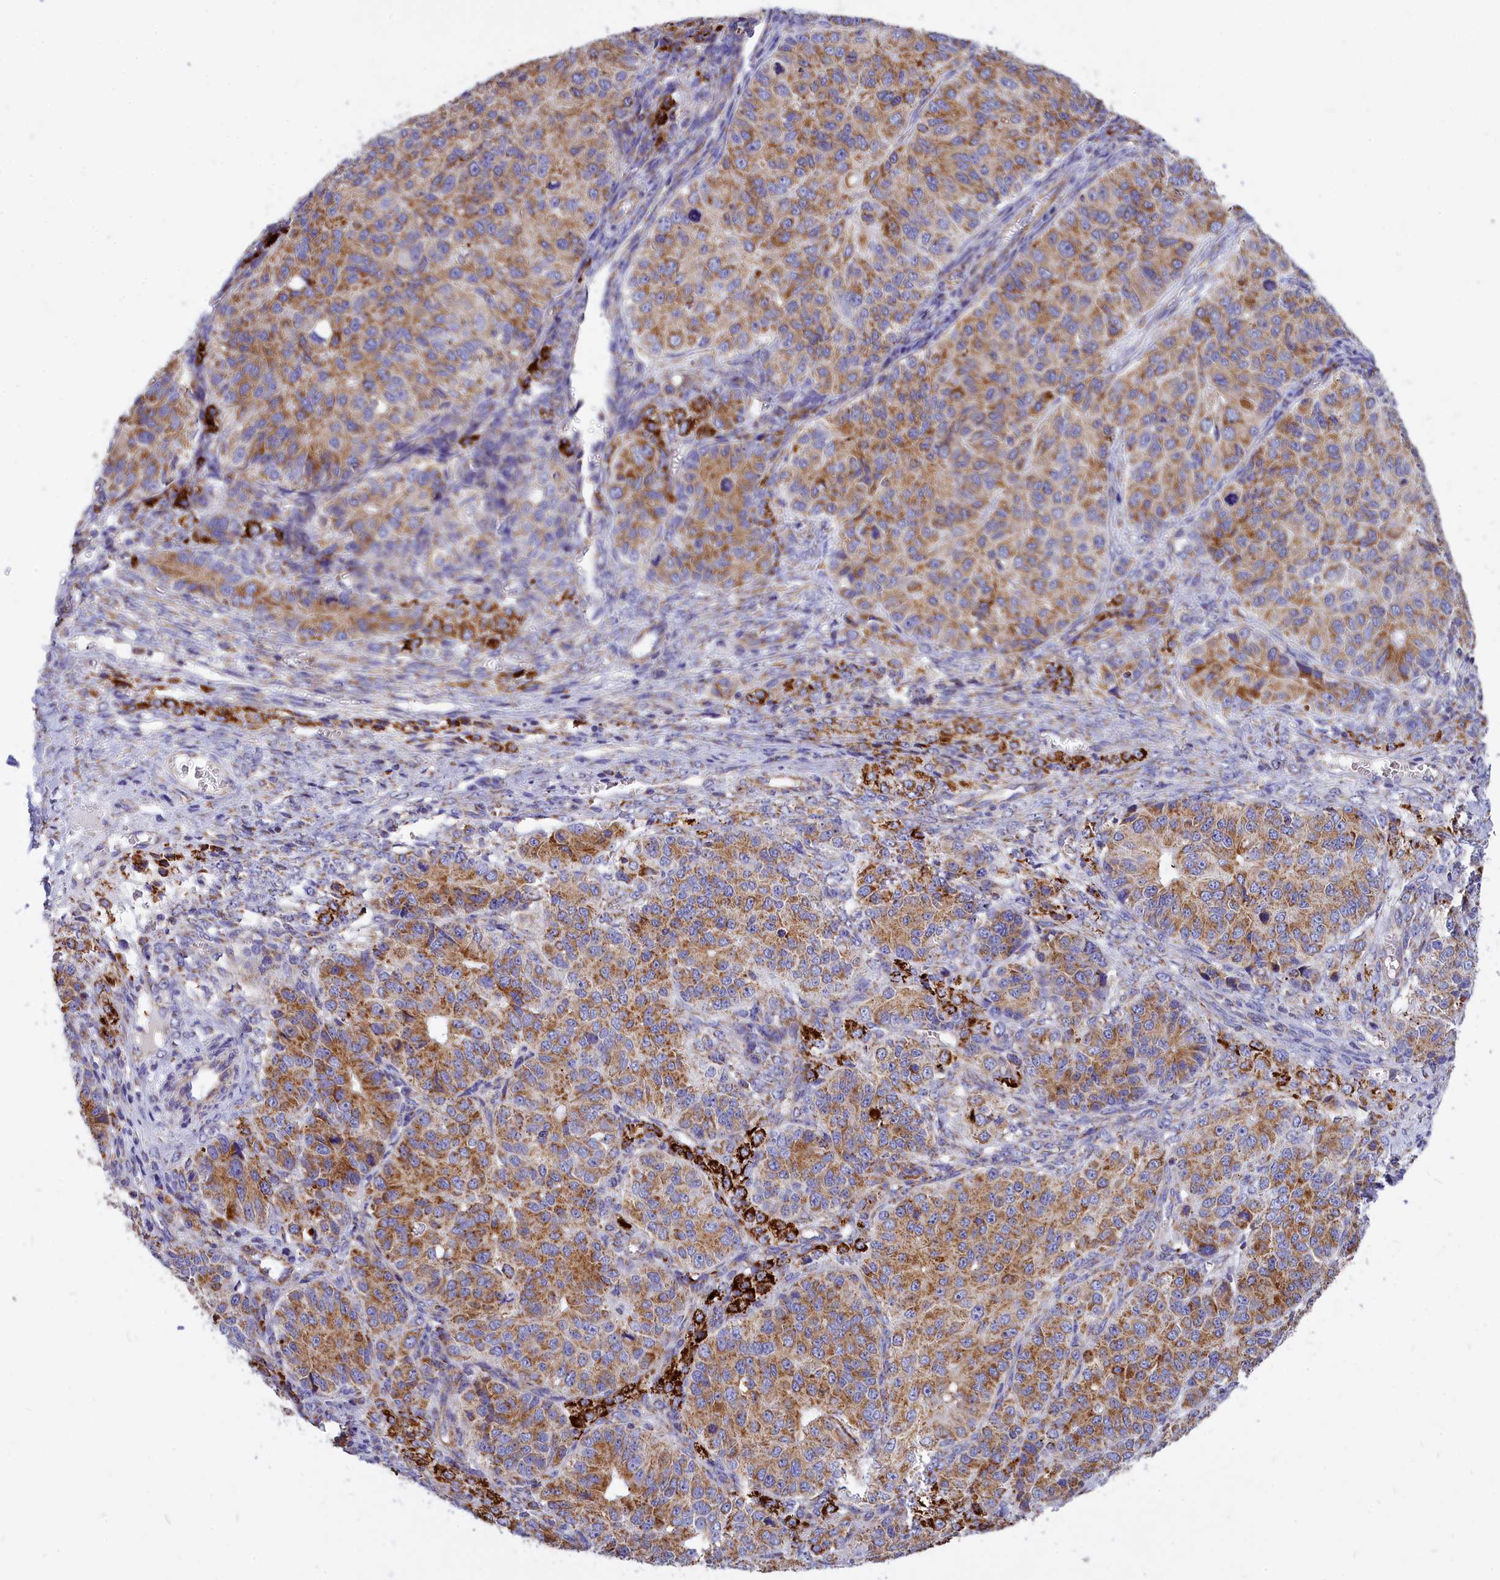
{"staining": {"intensity": "moderate", "quantity": ">75%", "location": "cytoplasmic/membranous"}, "tissue": "ovarian cancer", "cell_type": "Tumor cells", "image_type": "cancer", "snomed": [{"axis": "morphology", "description": "Carcinoma, endometroid"}, {"axis": "topography", "description": "Ovary"}], "caption": "A photomicrograph of ovarian endometroid carcinoma stained for a protein displays moderate cytoplasmic/membranous brown staining in tumor cells.", "gene": "VDAC2", "patient": {"sex": "female", "age": 51}}